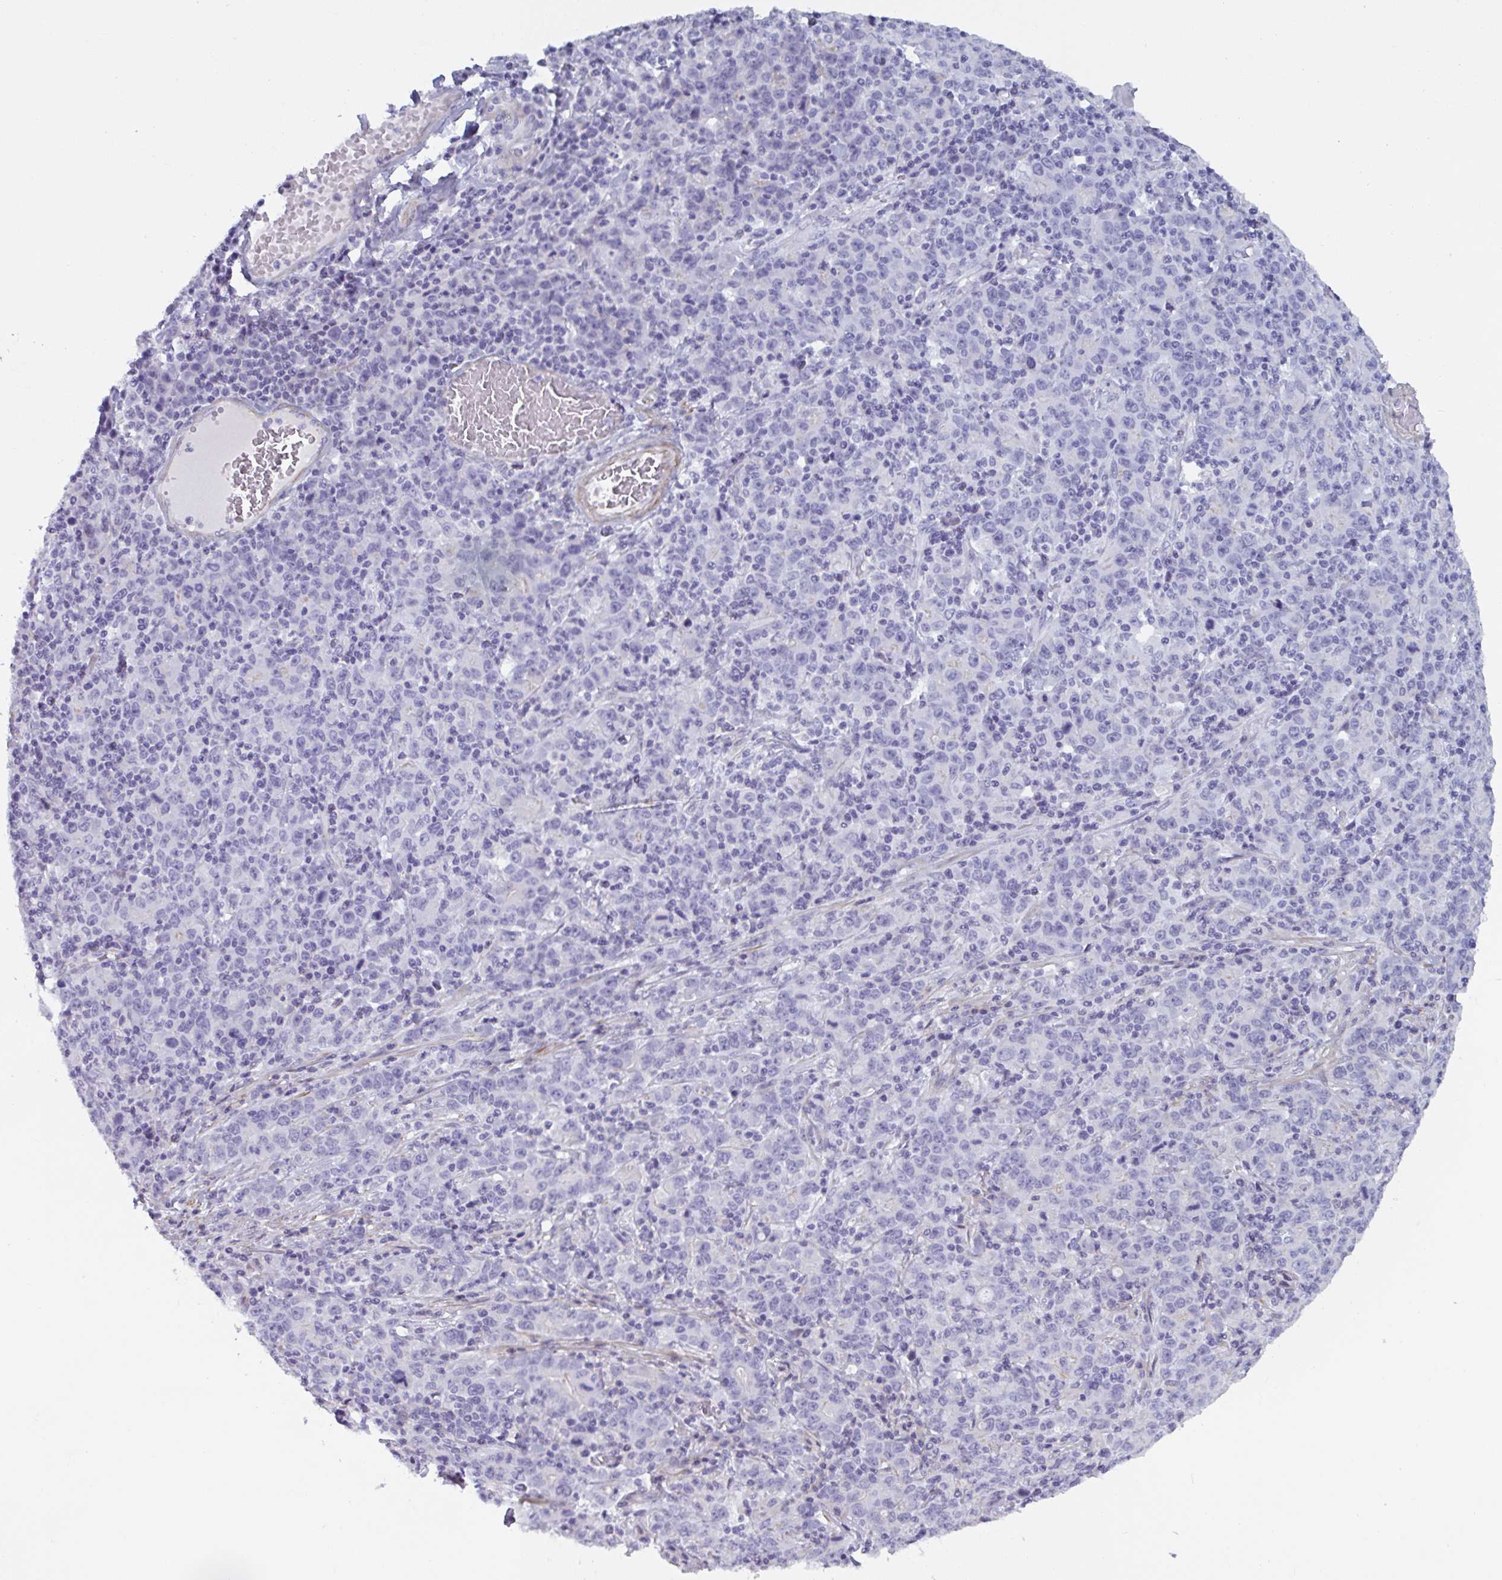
{"staining": {"intensity": "negative", "quantity": "none", "location": "none"}, "tissue": "stomach cancer", "cell_type": "Tumor cells", "image_type": "cancer", "snomed": [{"axis": "morphology", "description": "Adenocarcinoma, NOS"}, {"axis": "topography", "description": "Stomach, upper"}], "caption": "Tumor cells are negative for brown protein staining in stomach adenocarcinoma.", "gene": "OR5P3", "patient": {"sex": "male", "age": 69}}